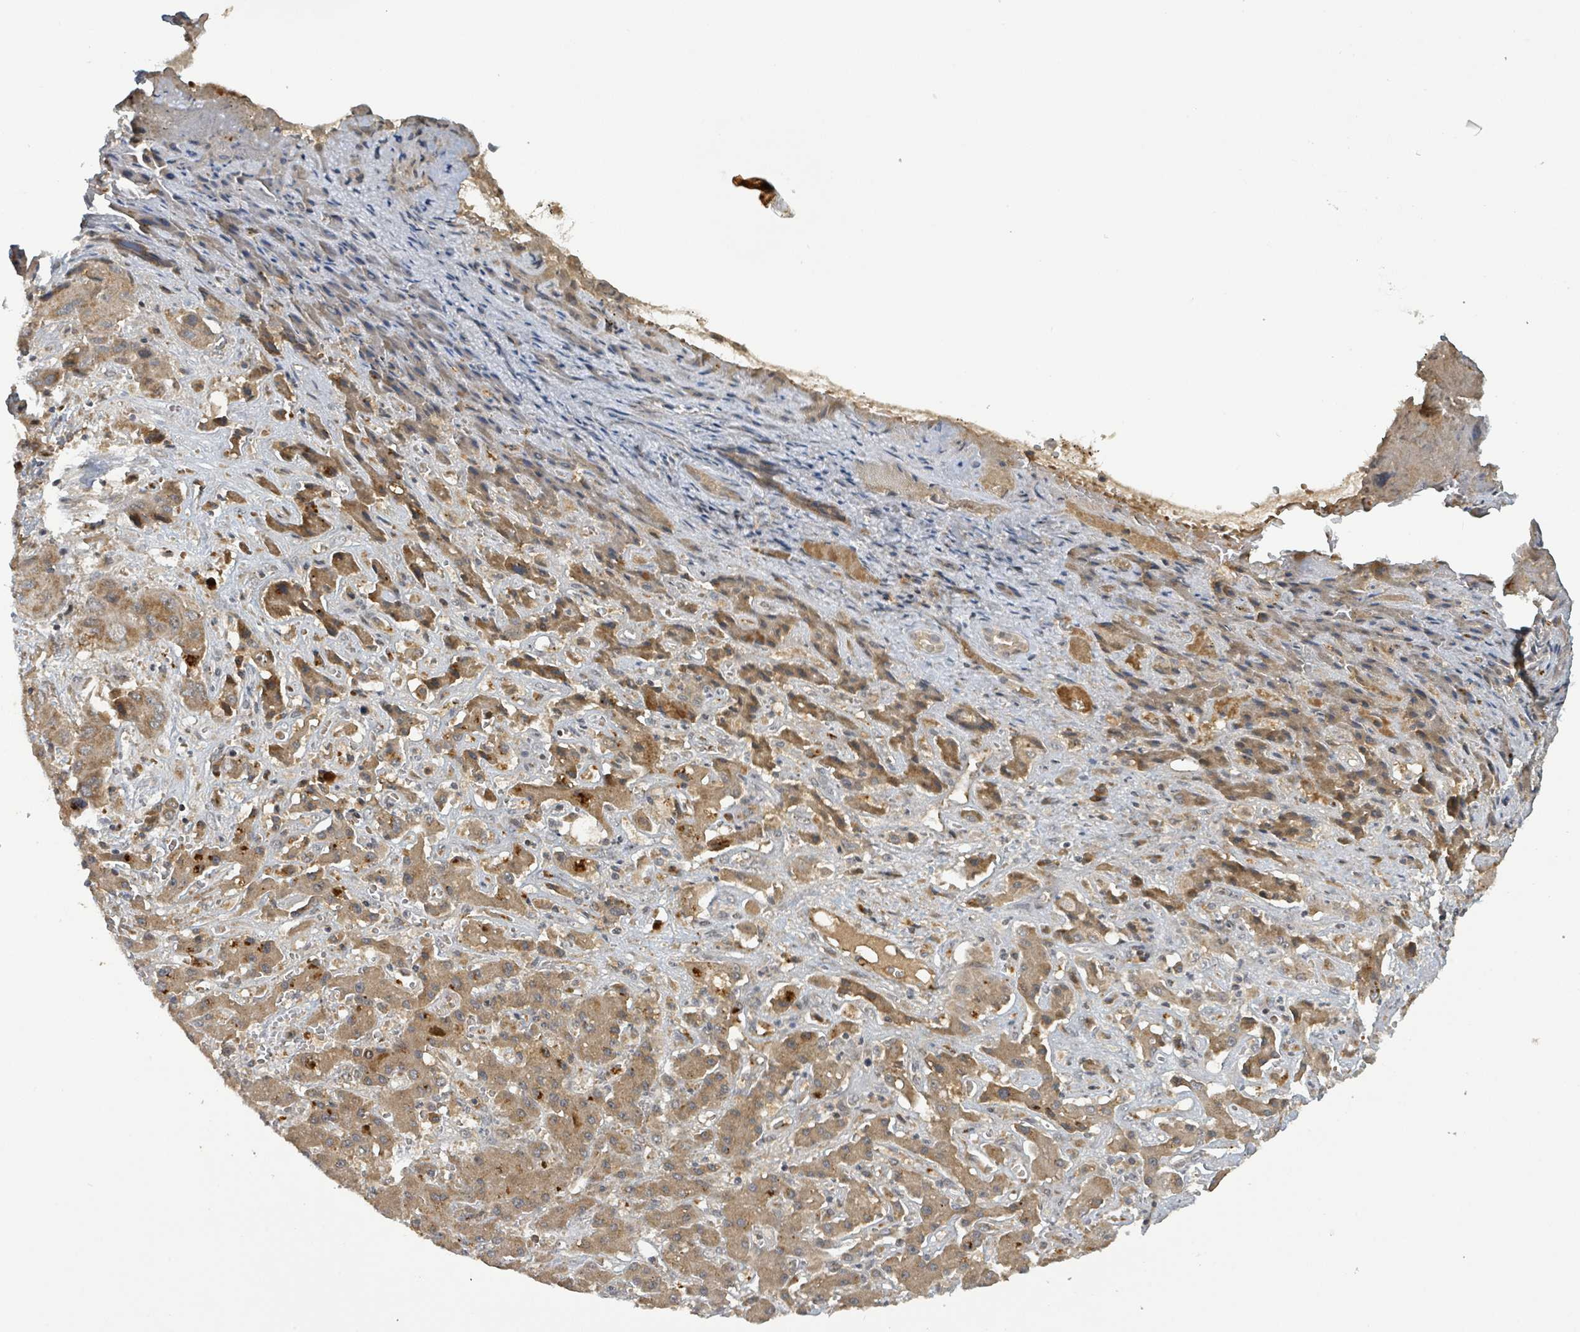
{"staining": {"intensity": "moderate", "quantity": ">75%", "location": "cytoplasmic/membranous"}, "tissue": "liver cancer", "cell_type": "Tumor cells", "image_type": "cancer", "snomed": [{"axis": "morphology", "description": "Cholangiocarcinoma"}, {"axis": "topography", "description": "Liver"}], "caption": "This is an image of IHC staining of liver cholangiocarcinoma, which shows moderate expression in the cytoplasmic/membranous of tumor cells.", "gene": "ITGA11", "patient": {"sex": "male", "age": 67}}